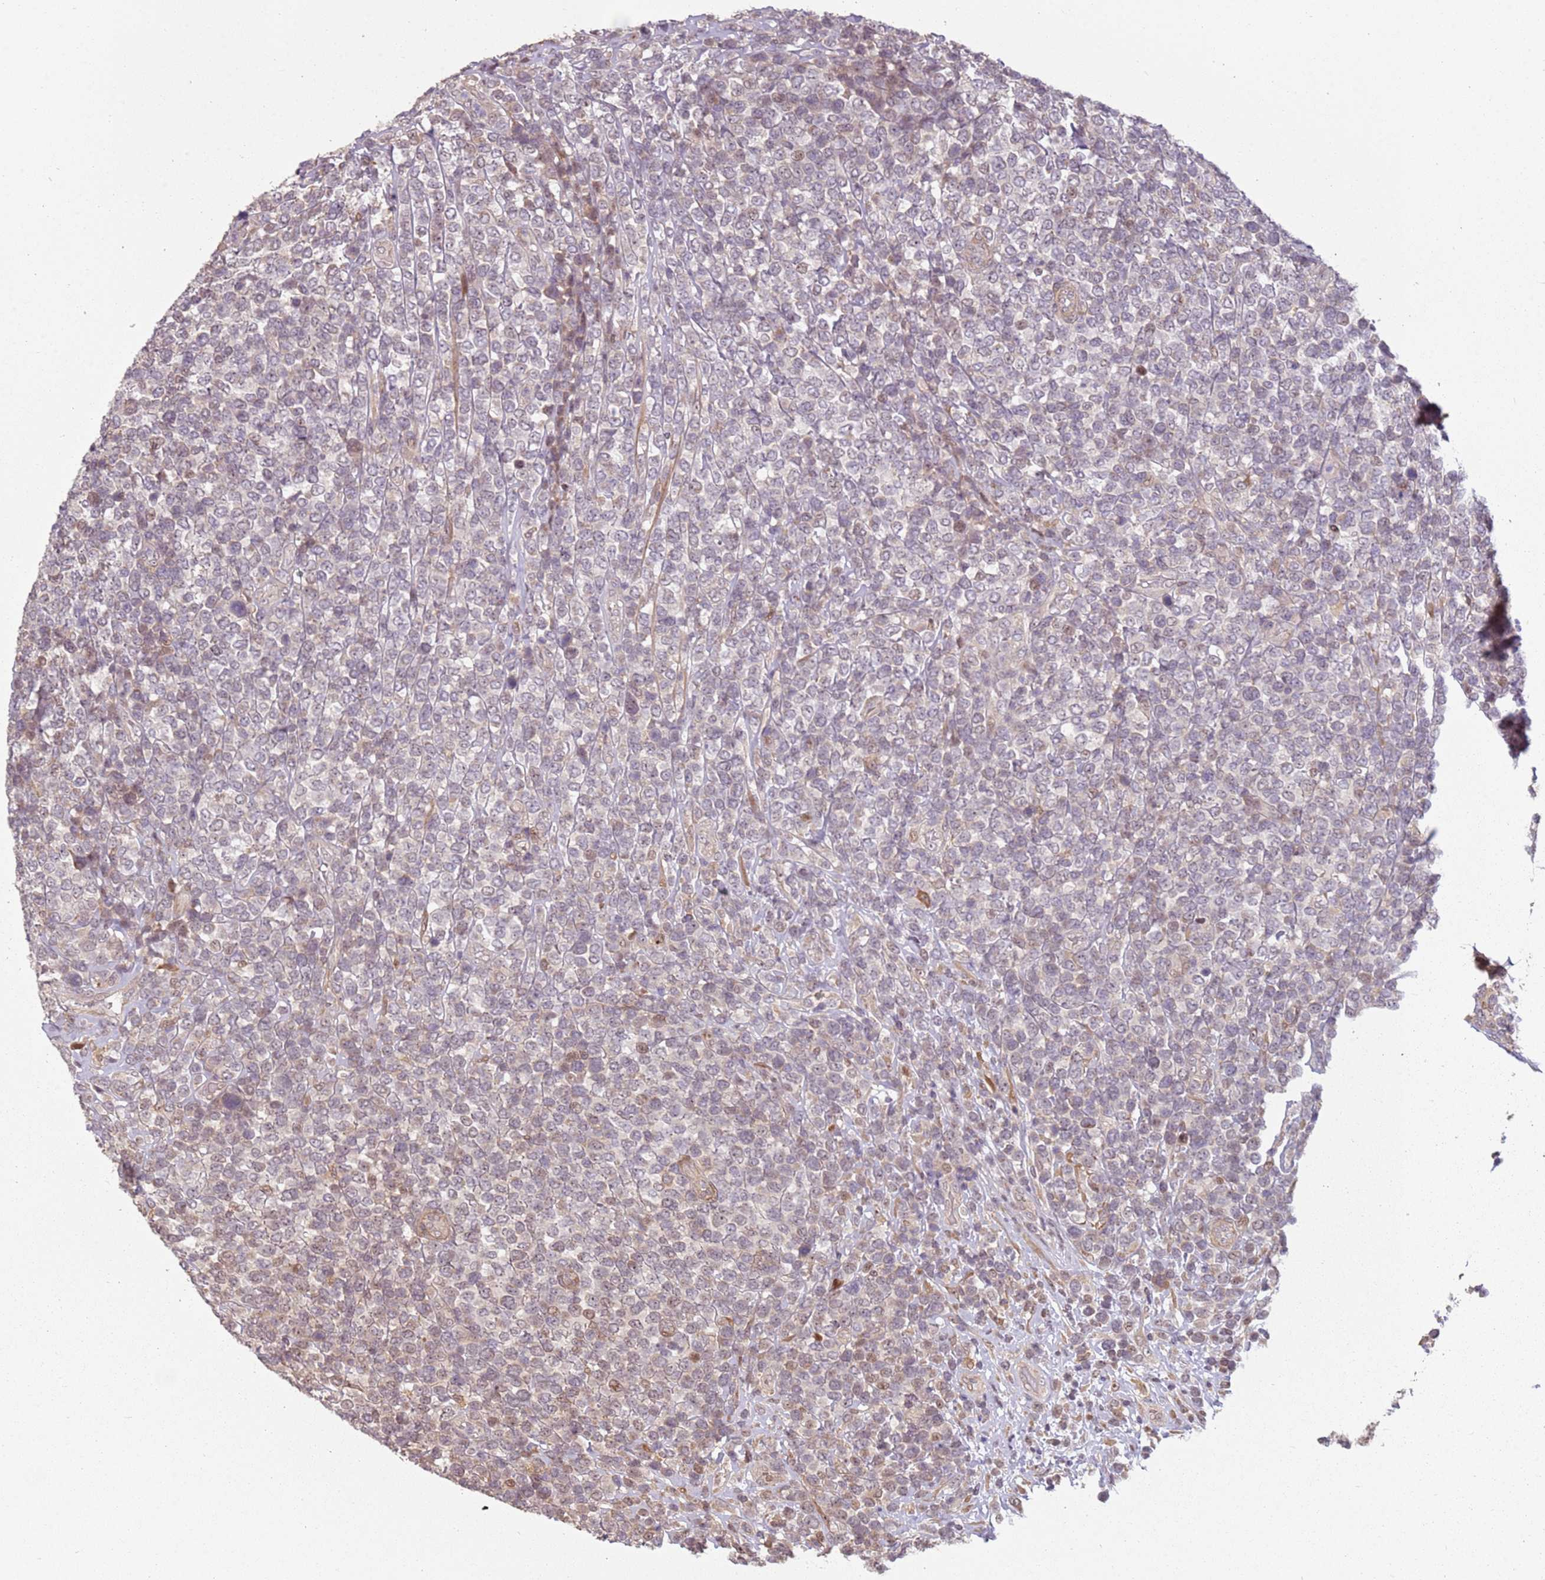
{"staining": {"intensity": "weak", "quantity": "<25%", "location": "nuclear"}, "tissue": "lymphoma", "cell_type": "Tumor cells", "image_type": "cancer", "snomed": [{"axis": "morphology", "description": "Malignant lymphoma, non-Hodgkin's type, High grade"}, {"axis": "topography", "description": "Soft tissue"}], "caption": "DAB (3,3'-diaminobenzidine) immunohistochemical staining of human lymphoma reveals no significant positivity in tumor cells. (DAB (3,3'-diaminobenzidine) immunohistochemistry (IHC), high magnification).", "gene": "CHURC1", "patient": {"sex": "female", "age": 56}}